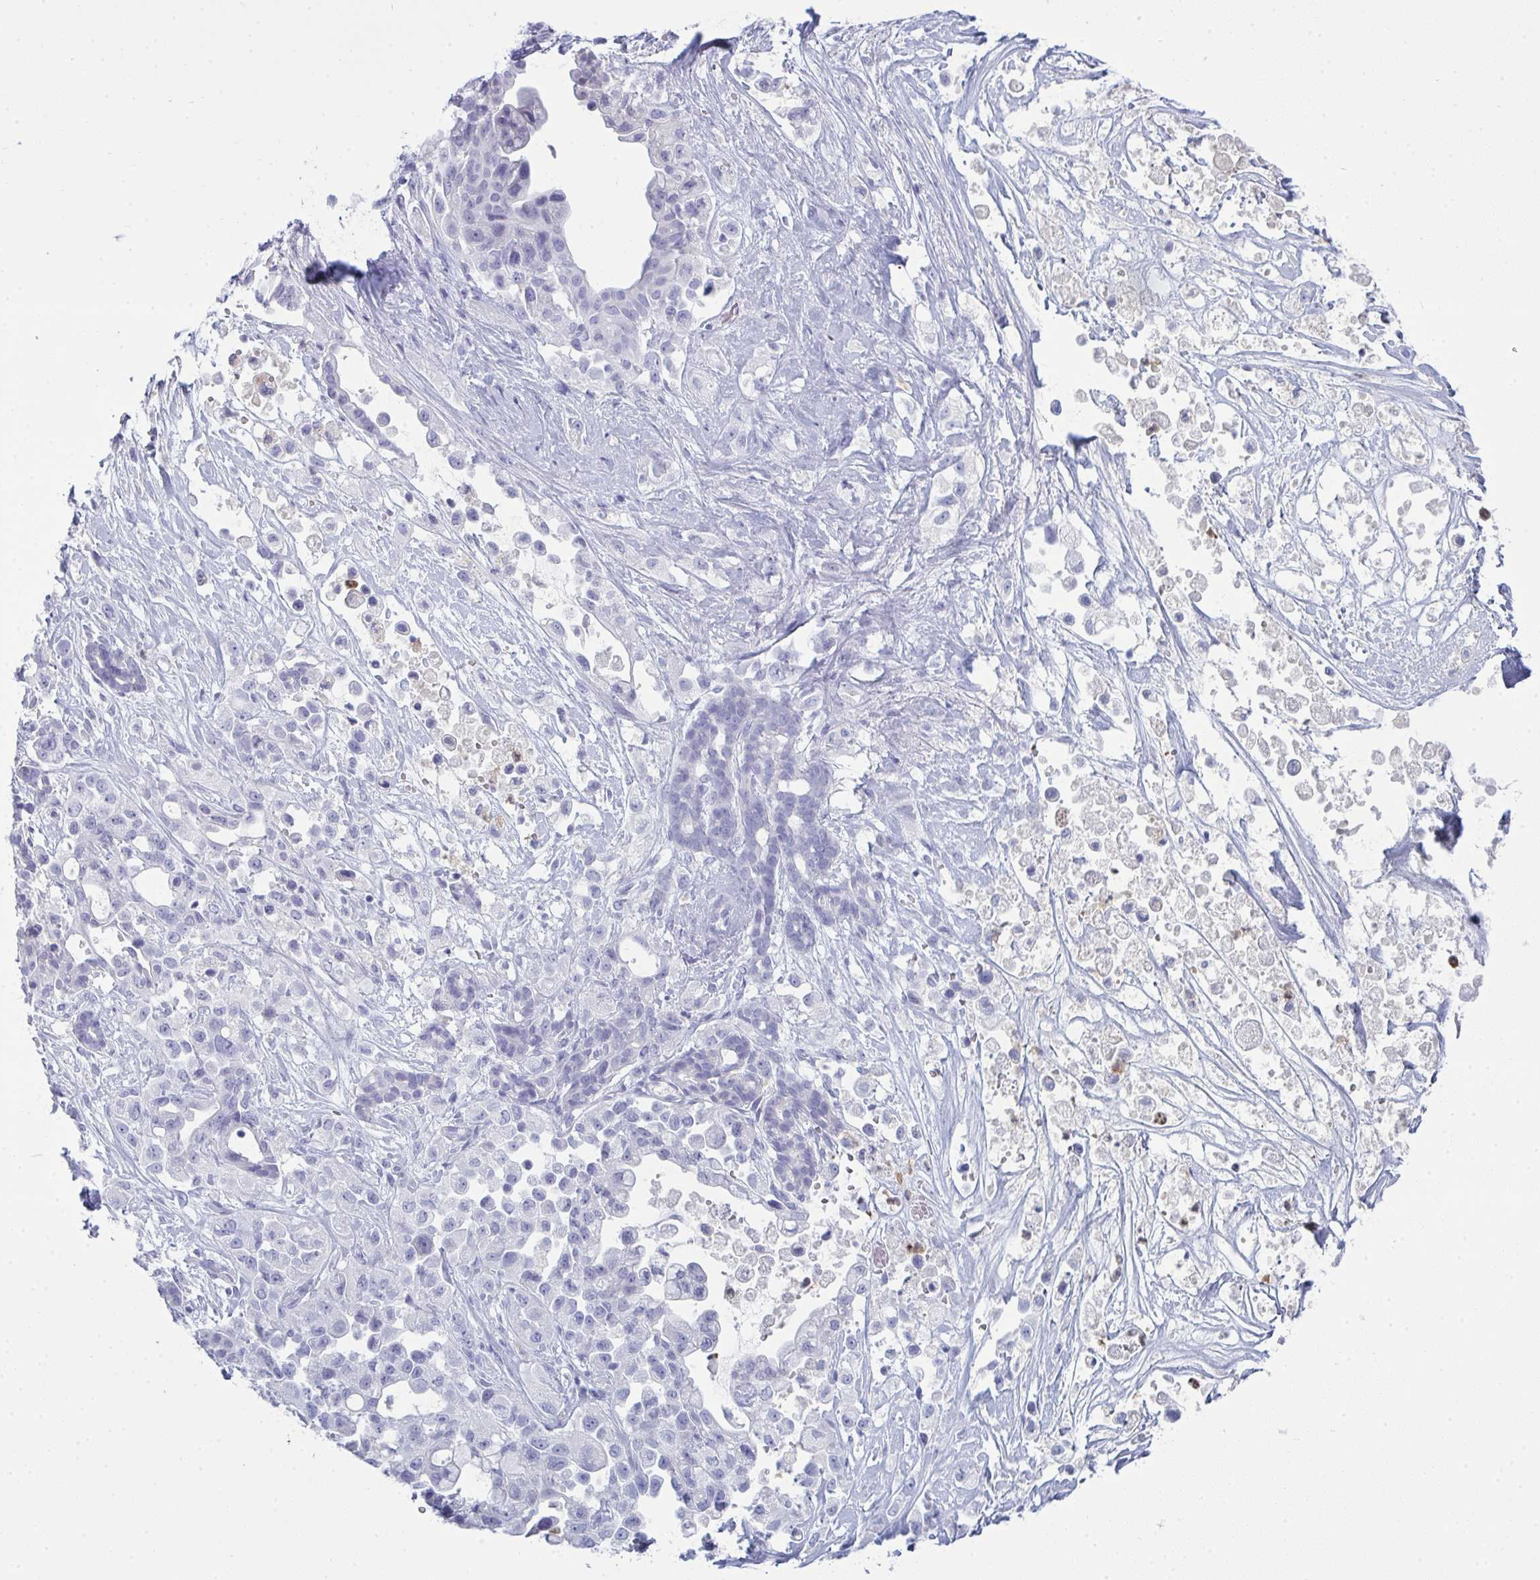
{"staining": {"intensity": "negative", "quantity": "none", "location": "none"}, "tissue": "pancreatic cancer", "cell_type": "Tumor cells", "image_type": "cancer", "snomed": [{"axis": "morphology", "description": "Adenocarcinoma, NOS"}, {"axis": "topography", "description": "Pancreas"}], "caption": "The histopathology image shows no staining of tumor cells in pancreatic cancer (adenocarcinoma). The staining was performed using DAB (3,3'-diaminobenzidine) to visualize the protein expression in brown, while the nuclei were stained in blue with hematoxylin (Magnification: 20x).", "gene": "SERPINB10", "patient": {"sex": "male", "age": 44}}